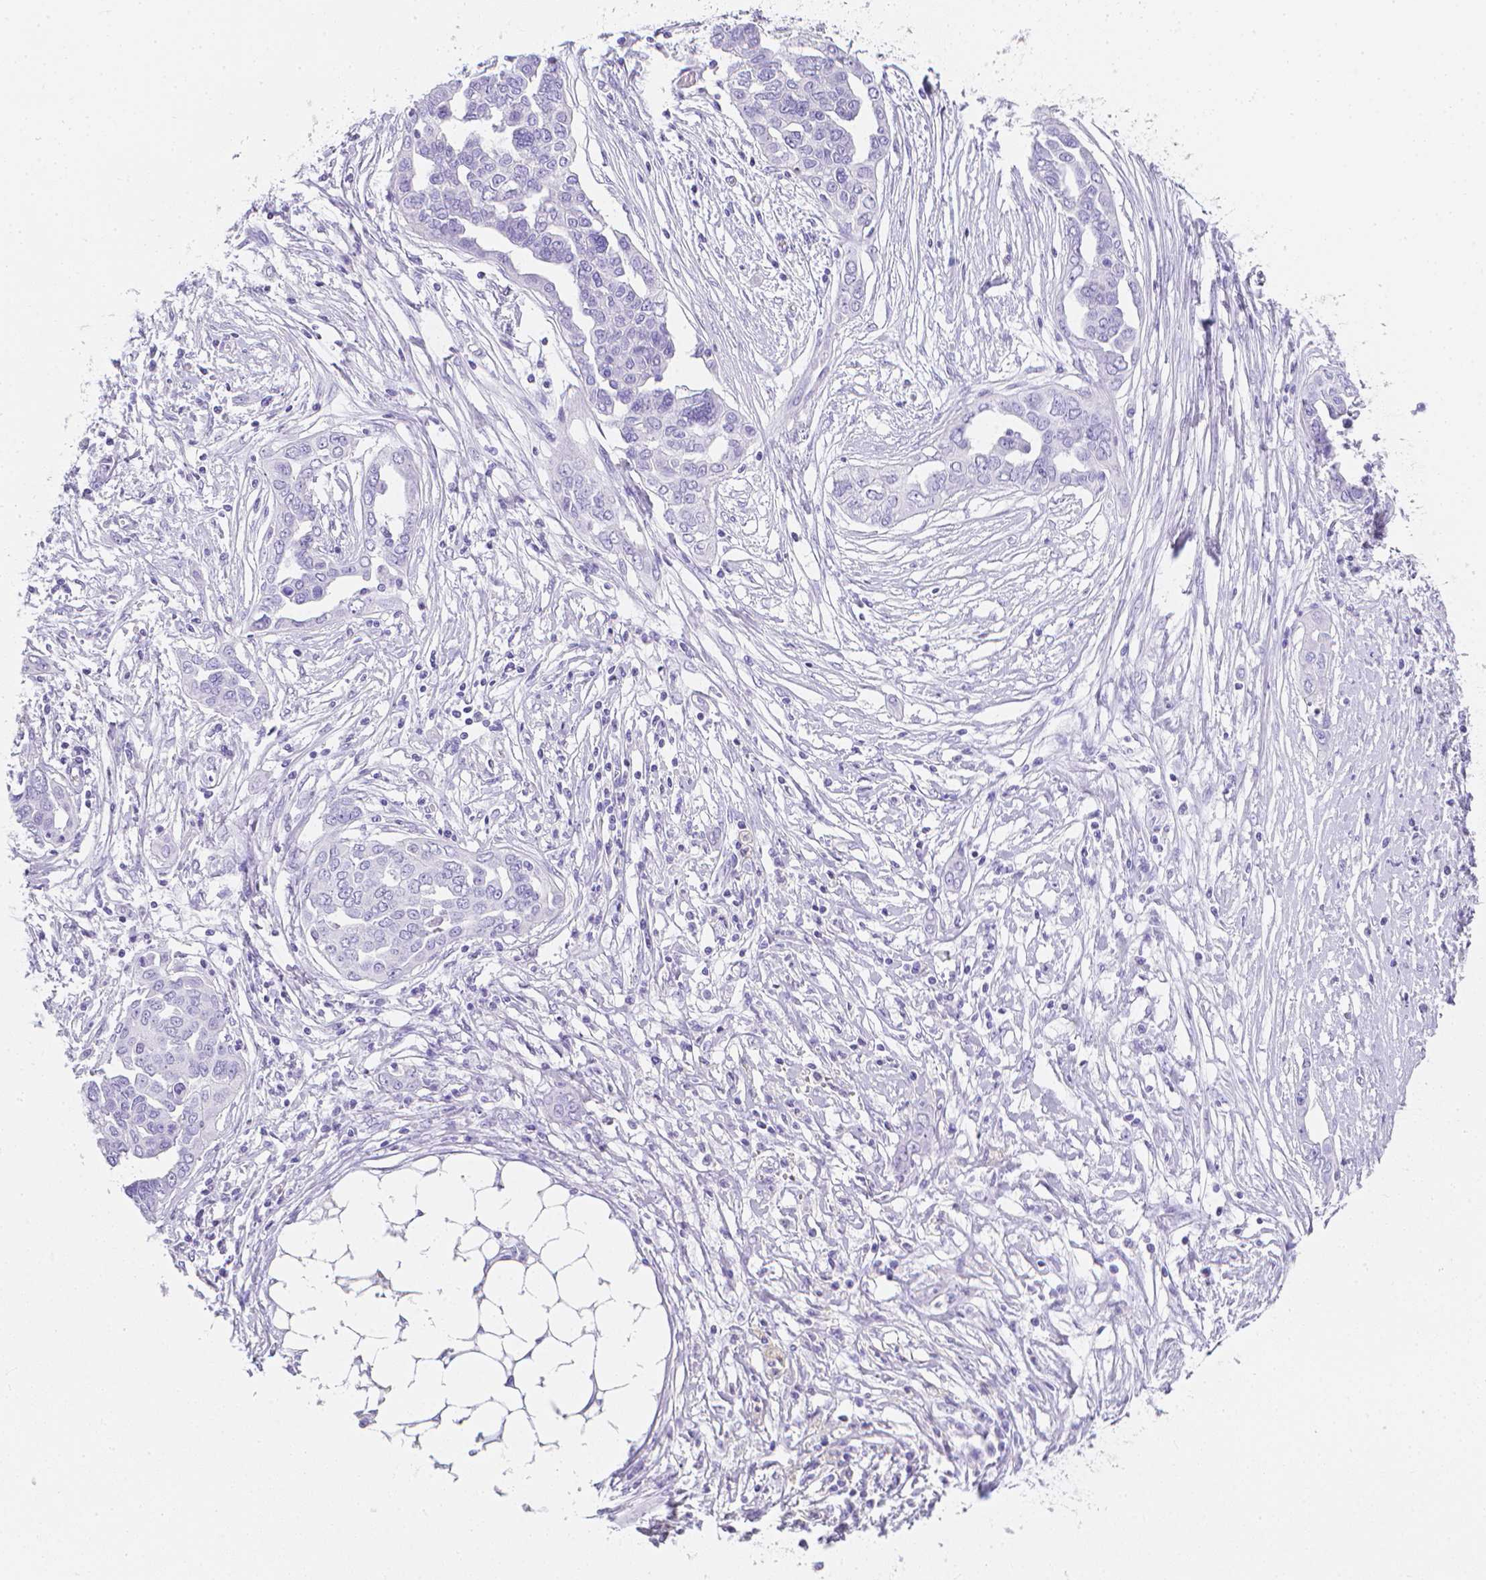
{"staining": {"intensity": "negative", "quantity": "none", "location": "none"}, "tissue": "ovarian cancer", "cell_type": "Tumor cells", "image_type": "cancer", "snomed": [{"axis": "morphology", "description": "Cystadenocarcinoma, serous, NOS"}, {"axis": "topography", "description": "Ovary"}], "caption": "Immunohistochemistry image of human ovarian cancer stained for a protein (brown), which exhibits no staining in tumor cells.", "gene": "LGALS4", "patient": {"sex": "female", "age": 59}}